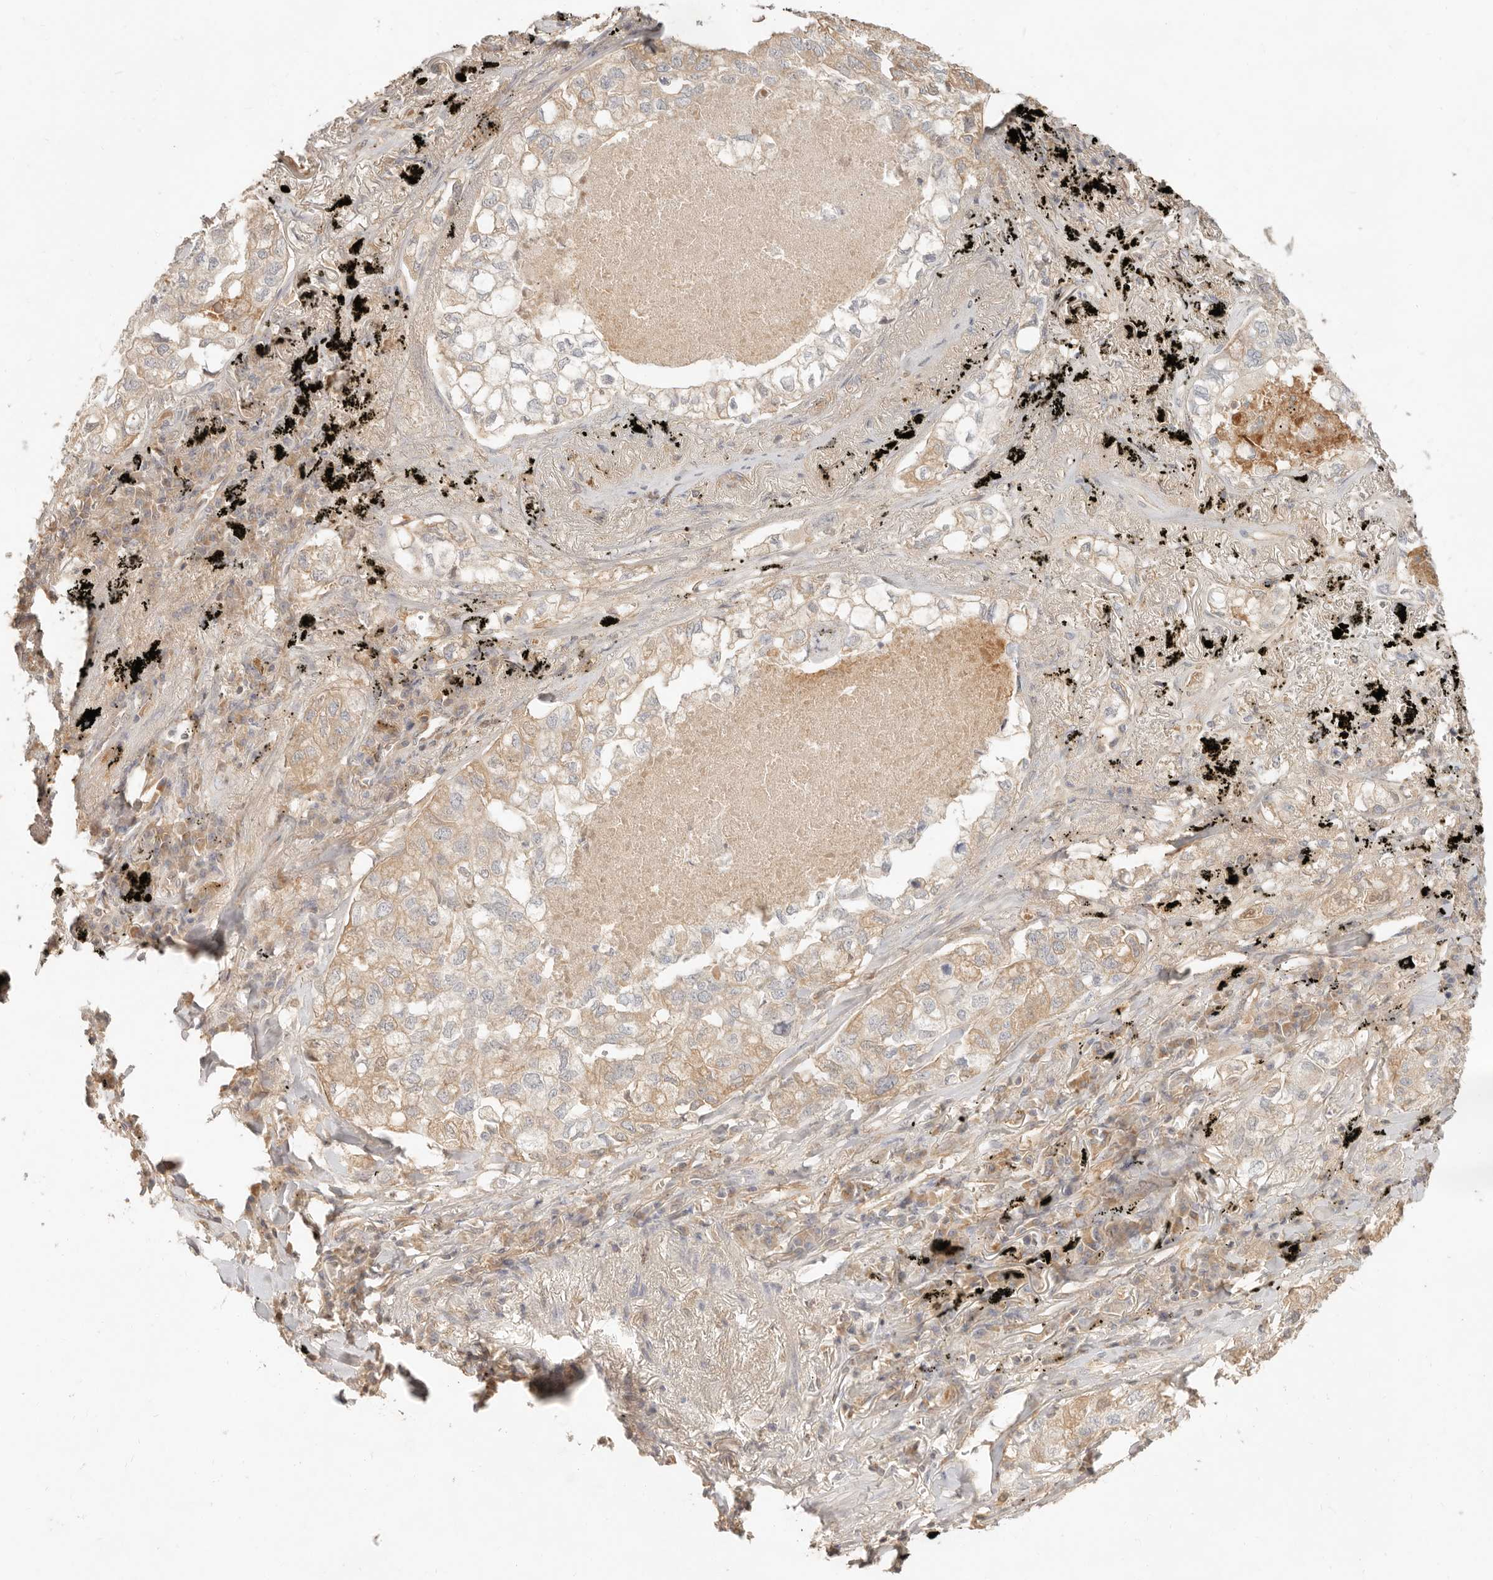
{"staining": {"intensity": "weak", "quantity": "25%-75%", "location": "cytoplasmic/membranous"}, "tissue": "lung cancer", "cell_type": "Tumor cells", "image_type": "cancer", "snomed": [{"axis": "morphology", "description": "Adenocarcinoma, NOS"}, {"axis": "topography", "description": "Lung"}], "caption": "This is an image of immunohistochemistry staining of lung cancer (adenocarcinoma), which shows weak expression in the cytoplasmic/membranous of tumor cells.", "gene": "NECAP2", "patient": {"sex": "male", "age": 65}}